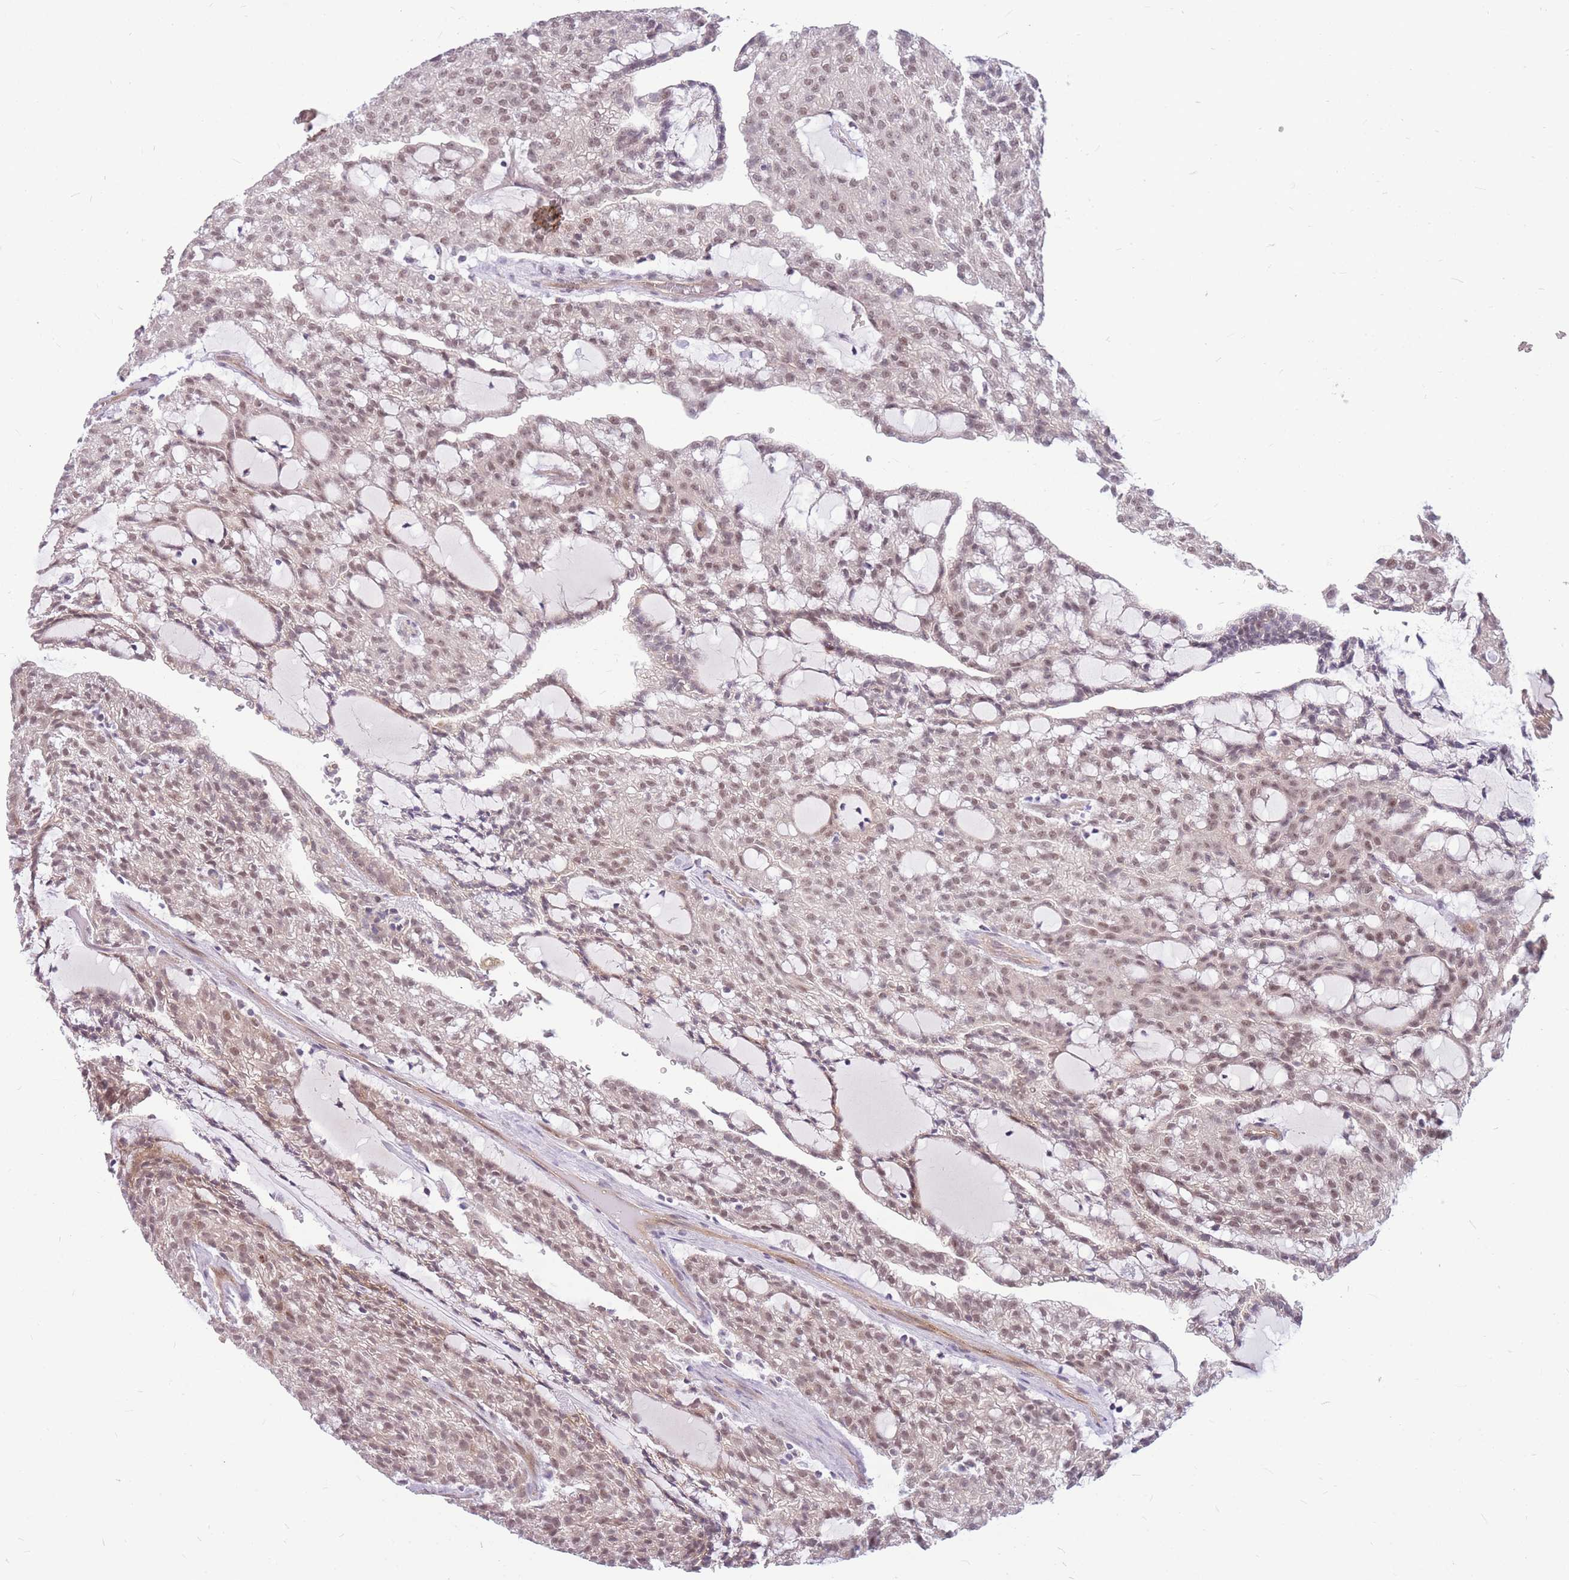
{"staining": {"intensity": "moderate", "quantity": ">75%", "location": "nuclear"}, "tissue": "renal cancer", "cell_type": "Tumor cells", "image_type": "cancer", "snomed": [{"axis": "morphology", "description": "Adenocarcinoma, NOS"}, {"axis": "topography", "description": "Kidney"}], "caption": "Immunohistochemistry (IHC) (DAB) staining of human renal cancer (adenocarcinoma) displays moderate nuclear protein staining in approximately >75% of tumor cells.", "gene": "TCF20", "patient": {"sex": "male", "age": 63}}